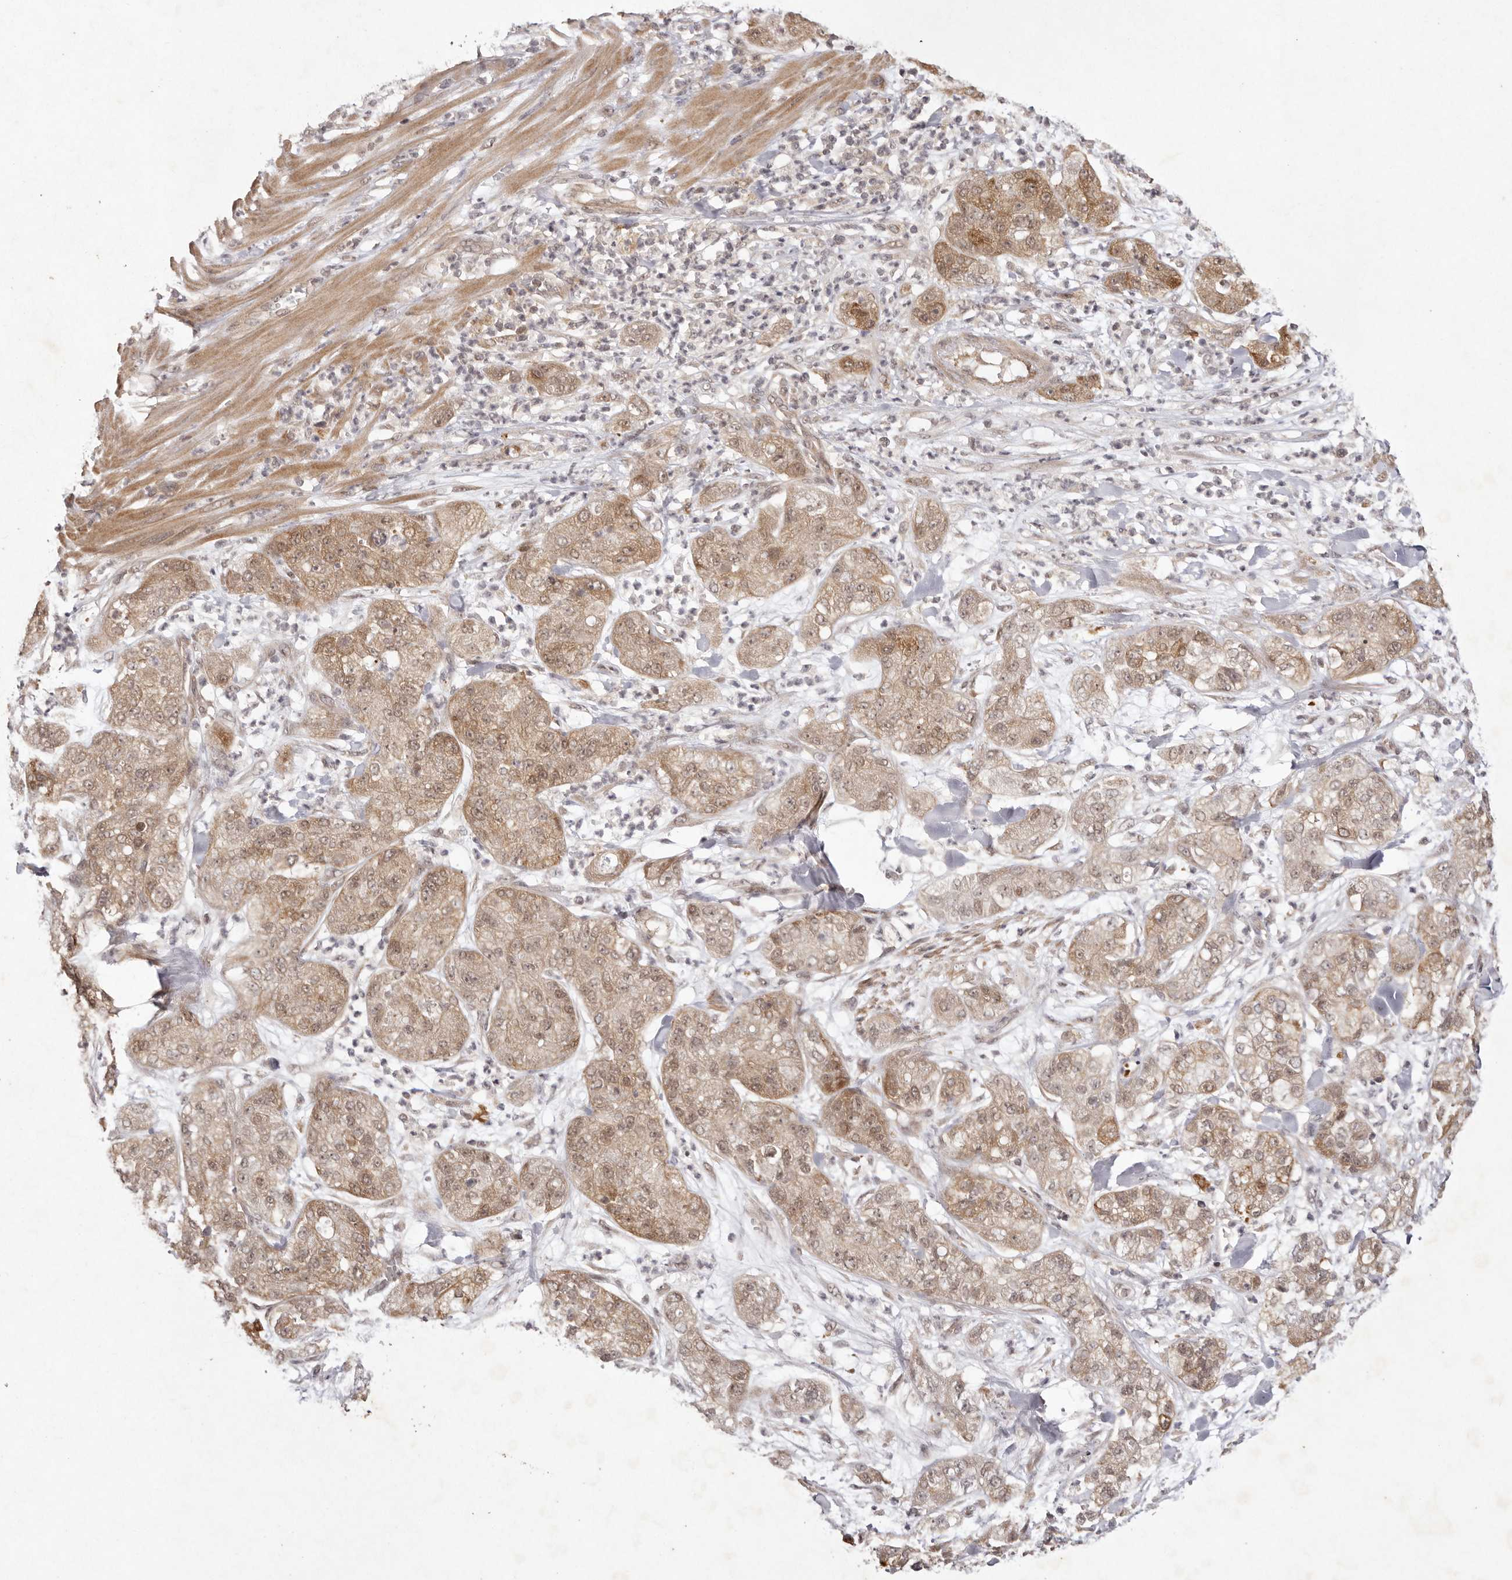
{"staining": {"intensity": "moderate", "quantity": ">75%", "location": "cytoplasmic/membranous,nuclear"}, "tissue": "pancreatic cancer", "cell_type": "Tumor cells", "image_type": "cancer", "snomed": [{"axis": "morphology", "description": "Adenocarcinoma, NOS"}, {"axis": "topography", "description": "Pancreas"}], "caption": "Immunohistochemistry (IHC) of pancreatic cancer displays medium levels of moderate cytoplasmic/membranous and nuclear staining in about >75% of tumor cells.", "gene": "BUD31", "patient": {"sex": "female", "age": 78}}